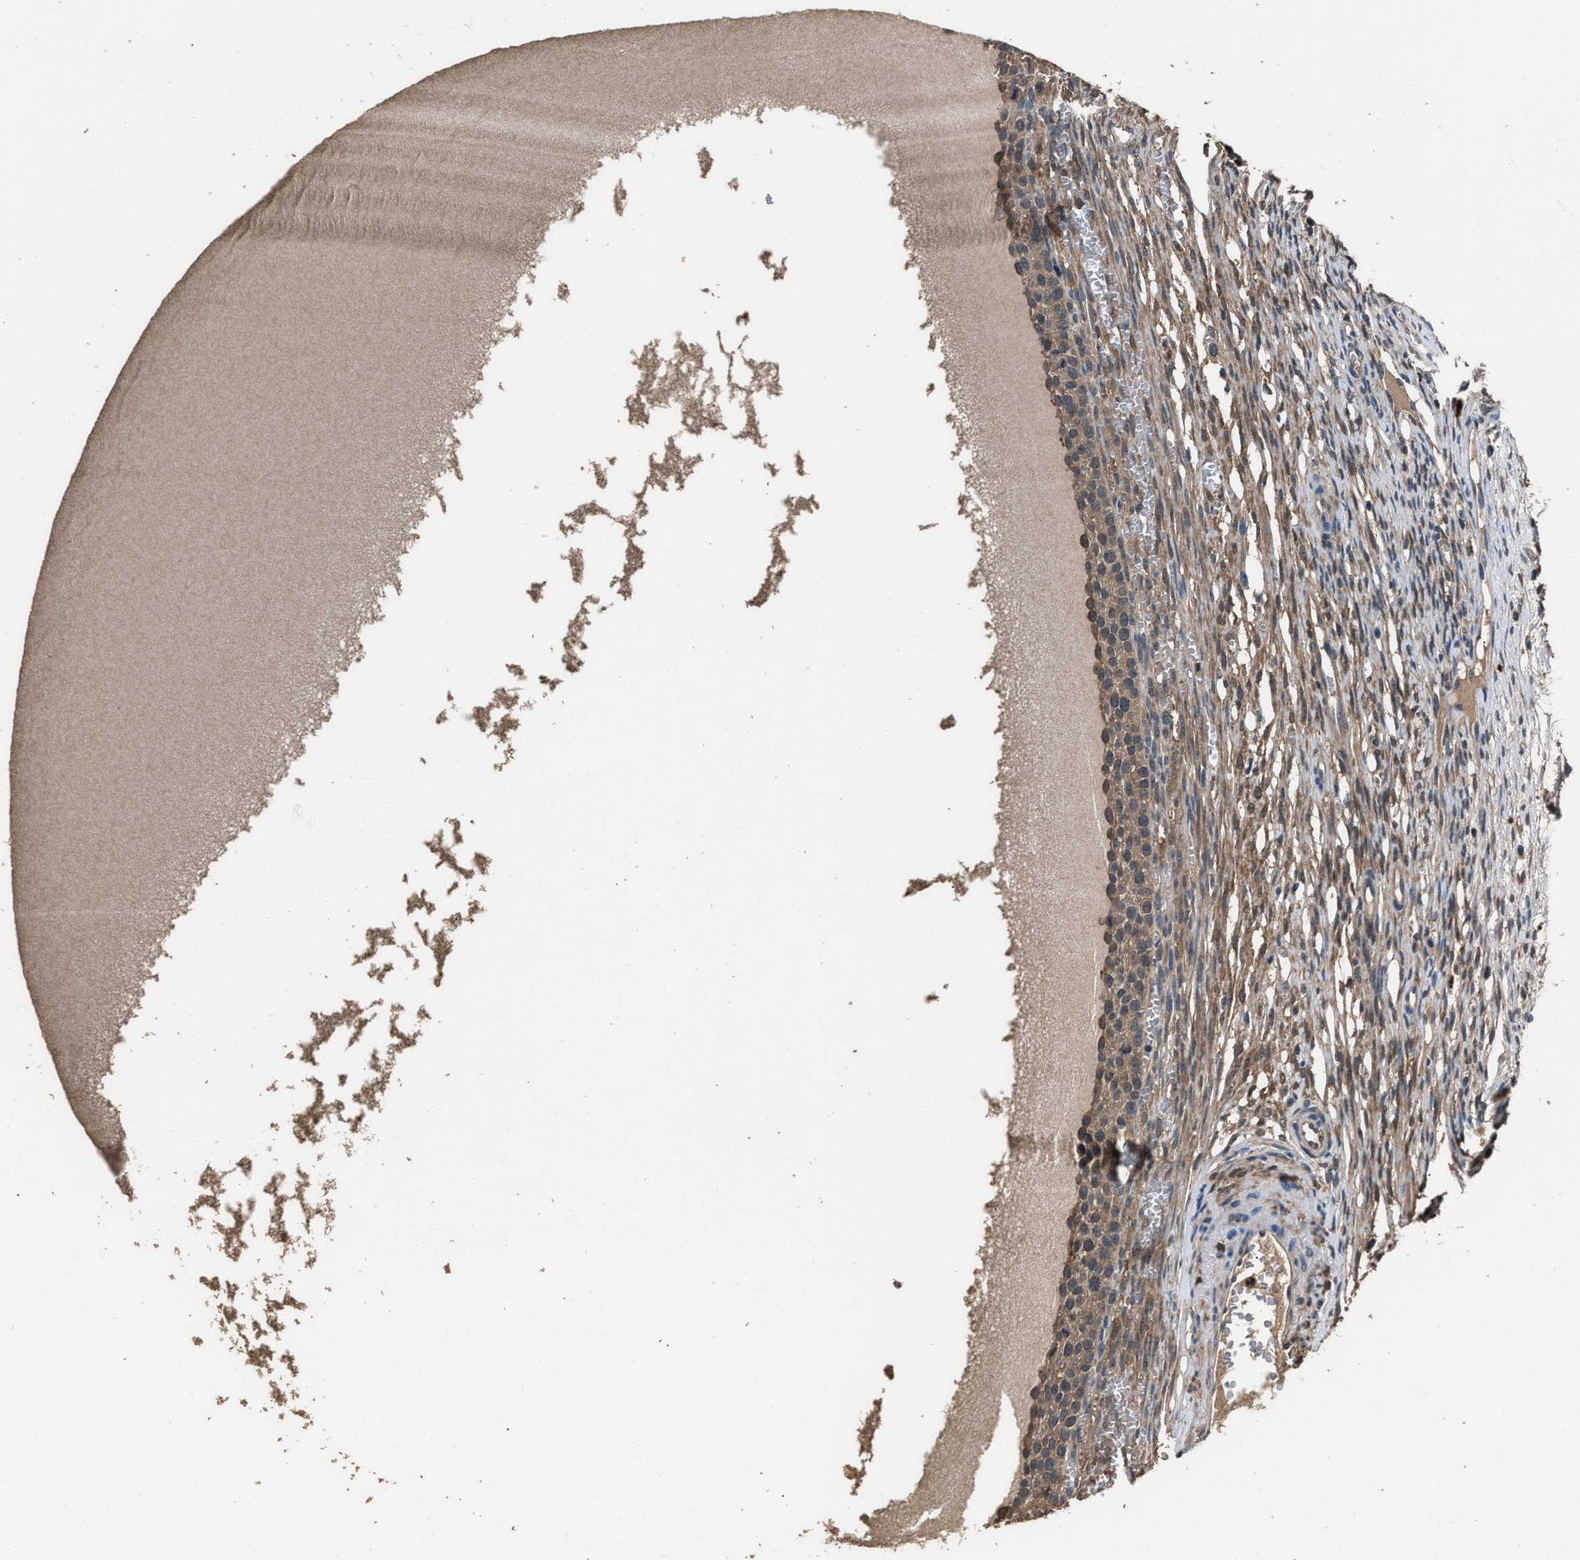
{"staining": {"intensity": "moderate", "quantity": ">75%", "location": "cytoplasmic/membranous"}, "tissue": "ovary", "cell_type": "Follicle cells", "image_type": "normal", "snomed": [{"axis": "morphology", "description": "Normal tissue, NOS"}, {"axis": "topography", "description": "Ovary"}], "caption": "Follicle cells show moderate cytoplasmic/membranous positivity in approximately >75% of cells in unremarkable ovary. The protein is shown in brown color, while the nuclei are stained blue.", "gene": "GSTP1", "patient": {"sex": "female", "age": 33}}